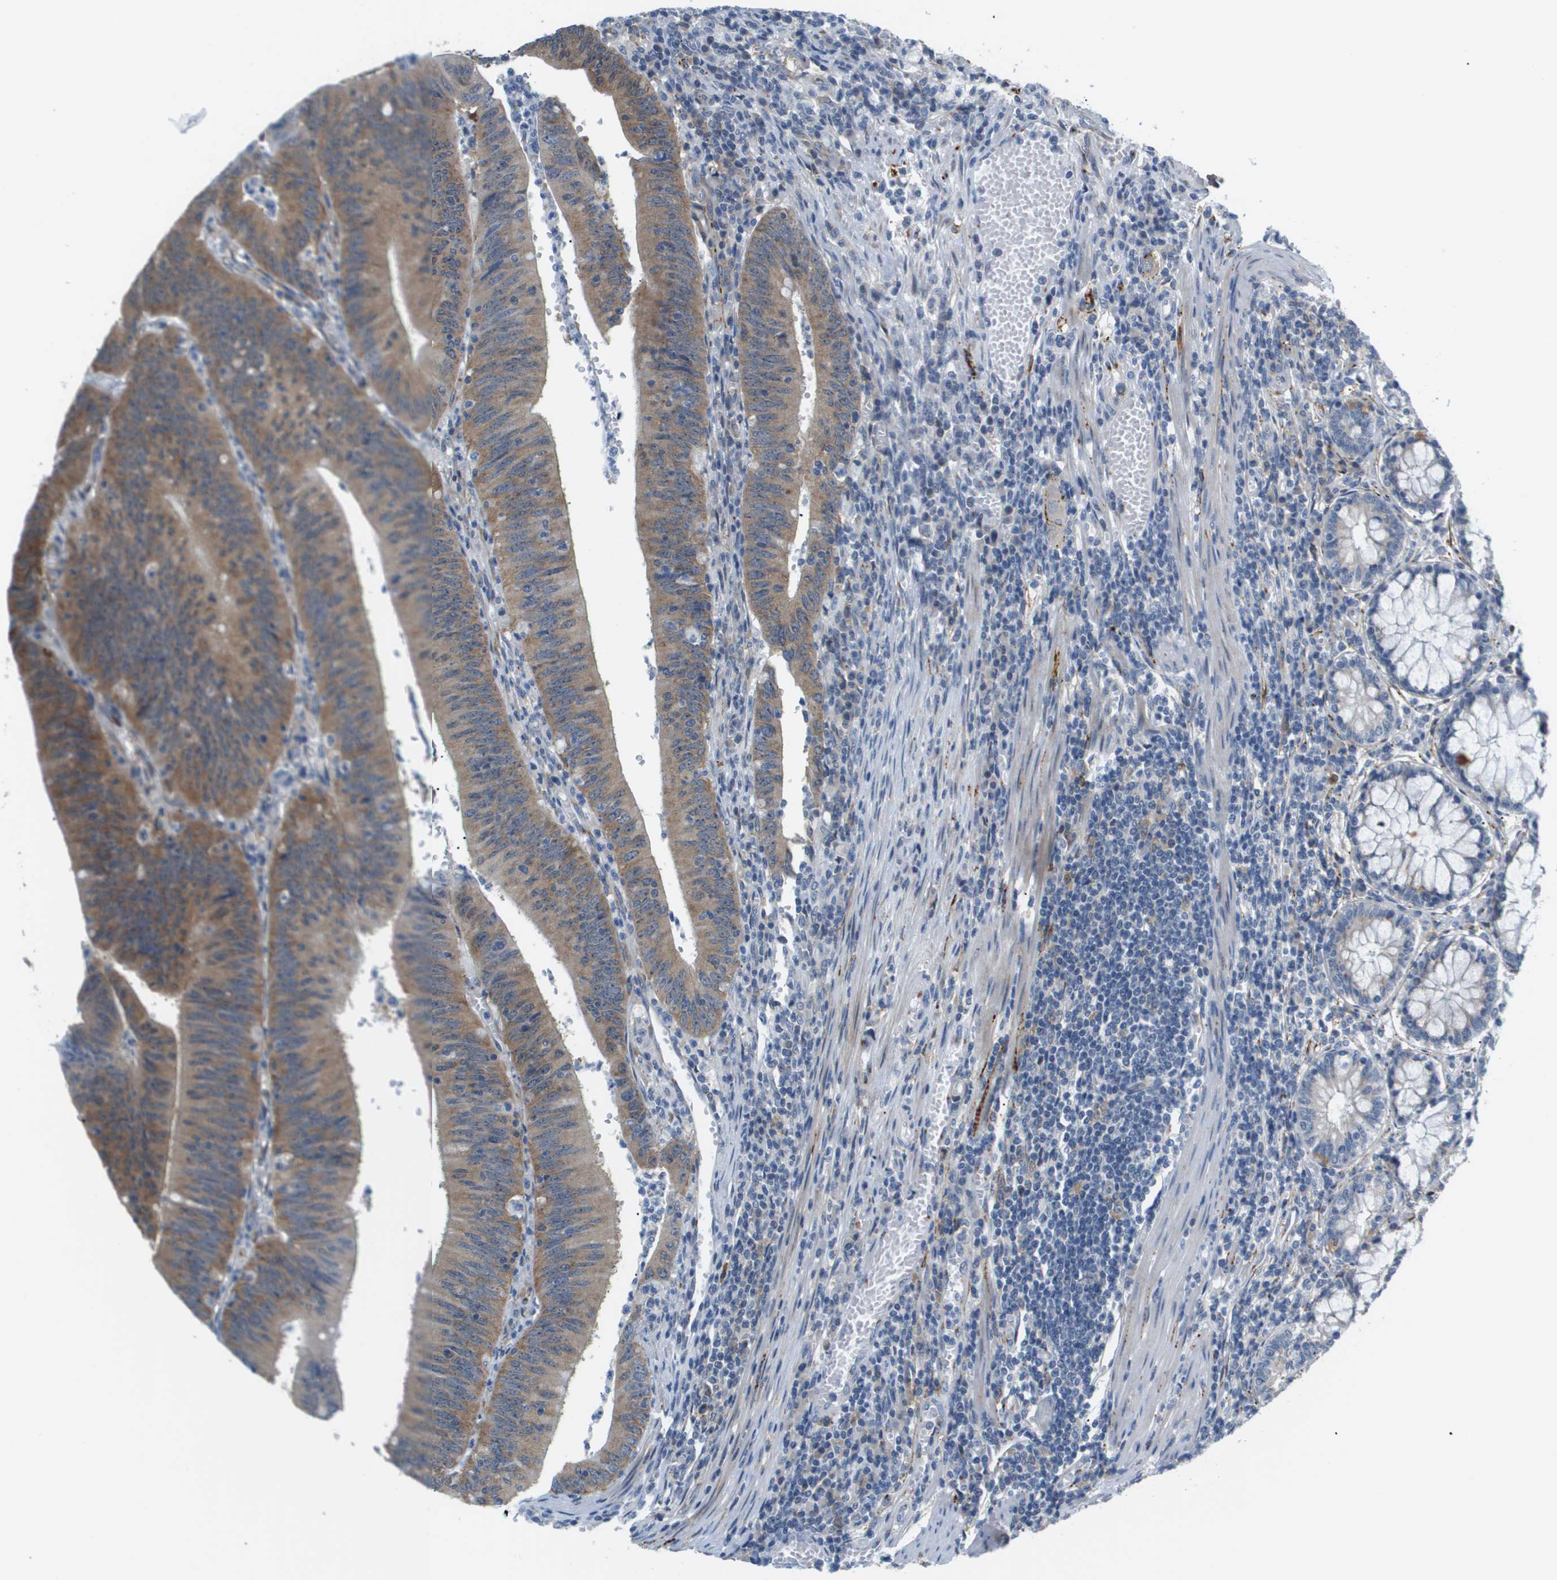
{"staining": {"intensity": "moderate", "quantity": ">75%", "location": "cytoplasmic/membranous"}, "tissue": "colorectal cancer", "cell_type": "Tumor cells", "image_type": "cancer", "snomed": [{"axis": "morphology", "description": "Normal tissue, NOS"}, {"axis": "morphology", "description": "Adenocarcinoma, NOS"}, {"axis": "topography", "description": "Rectum"}], "caption": "The histopathology image shows immunohistochemical staining of colorectal cancer (adenocarcinoma). There is moderate cytoplasmic/membranous staining is appreciated in about >75% of tumor cells.", "gene": "OTUD5", "patient": {"sex": "female", "age": 66}}